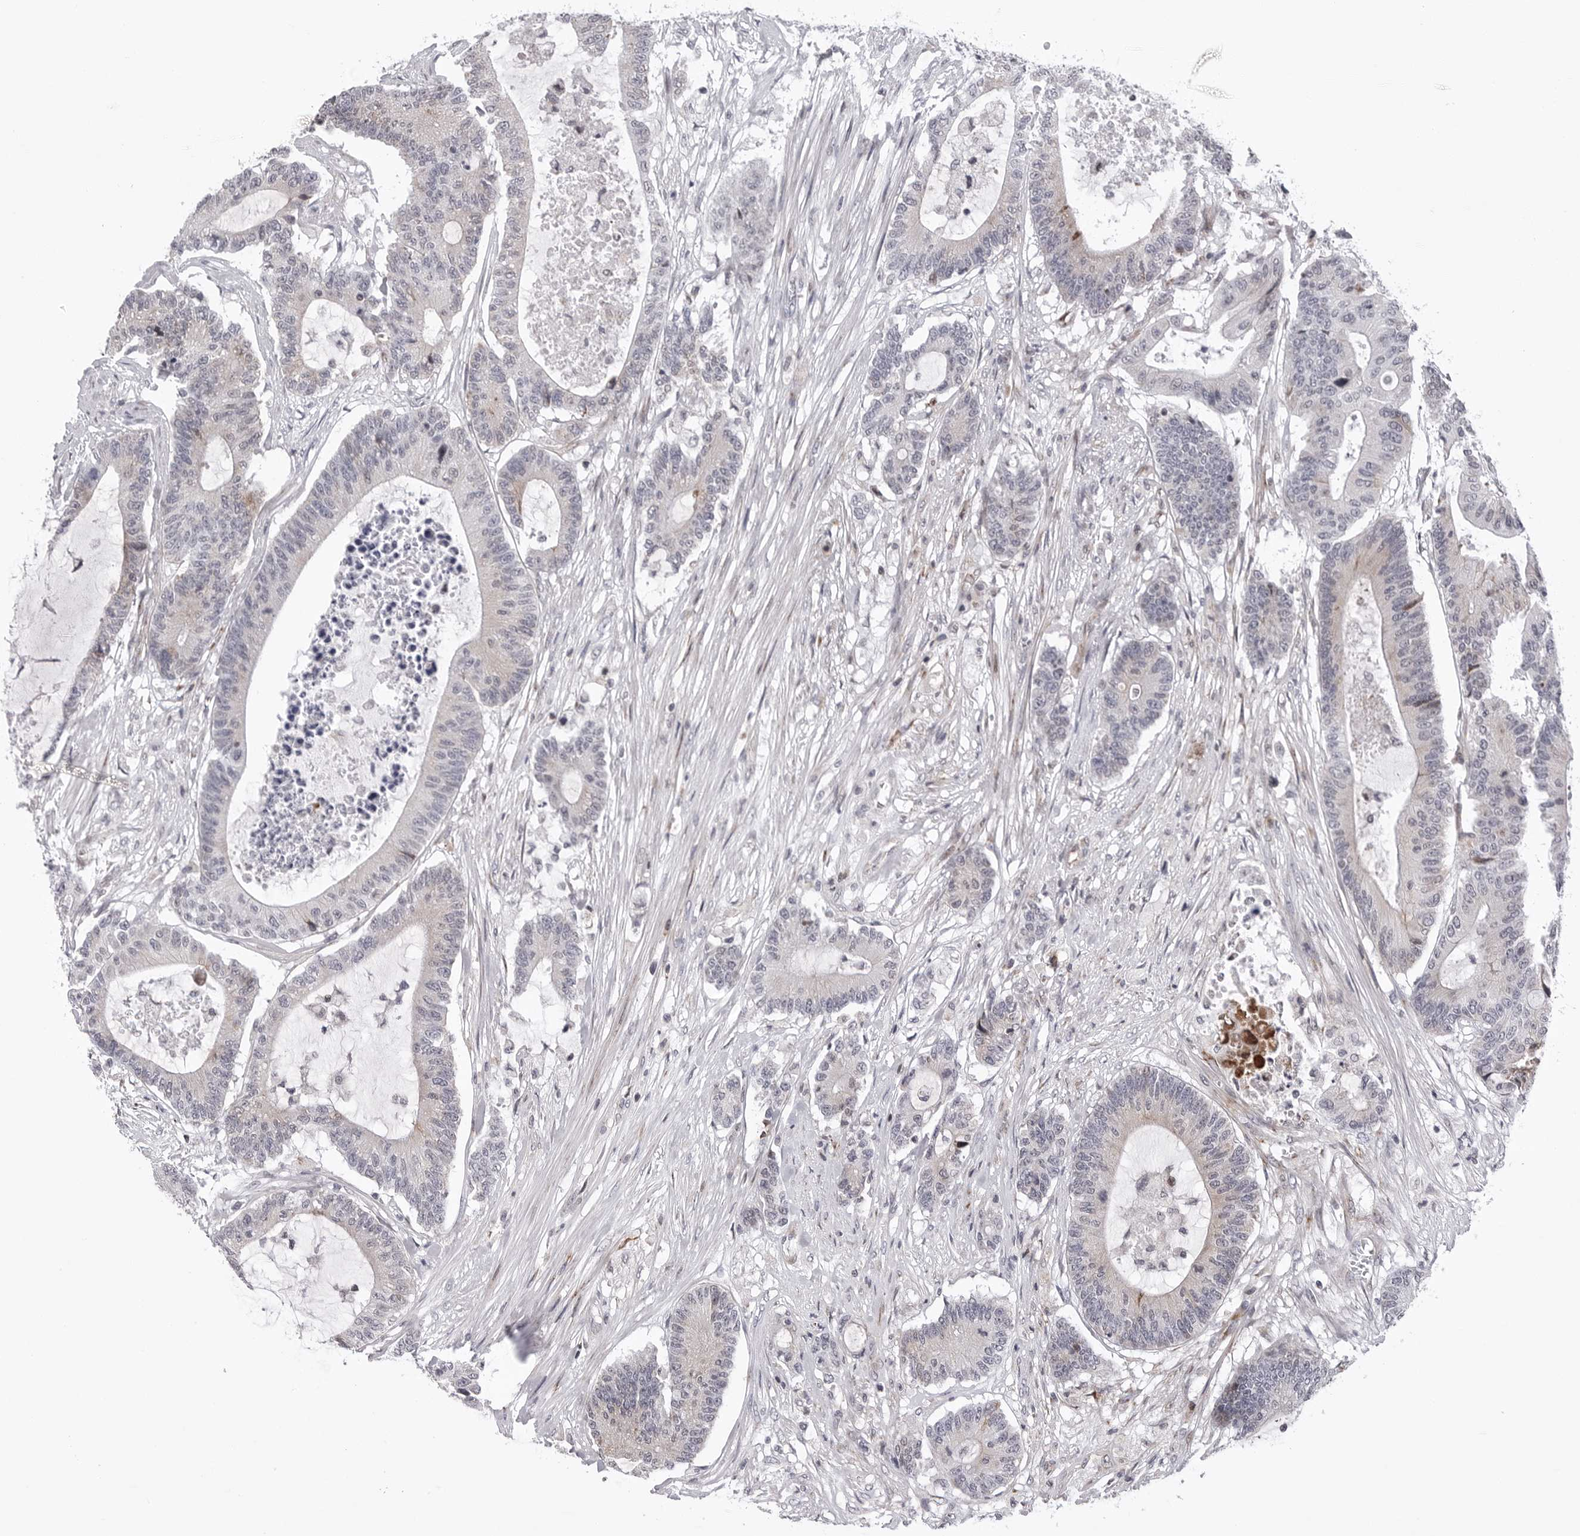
{"staining": {"intensity": "negative", "quantity": "none", "location": "none"}, "tissue": "colorectal cancer", "cell_type": "Tumor cells", "image_type": "cancer", "snomed": [{"axis": "morphology", "description": "Adenocarcinoma, NOS"}, {"axis": "topography", "description": "Colon"}], "caption": "Adenocarcinoma (colorectal) stained for a protein using immunohistochemistry exhibits no expression tumor cells.", "gene": "CDK20", "patient": {"sex": "female", "age": 84}}